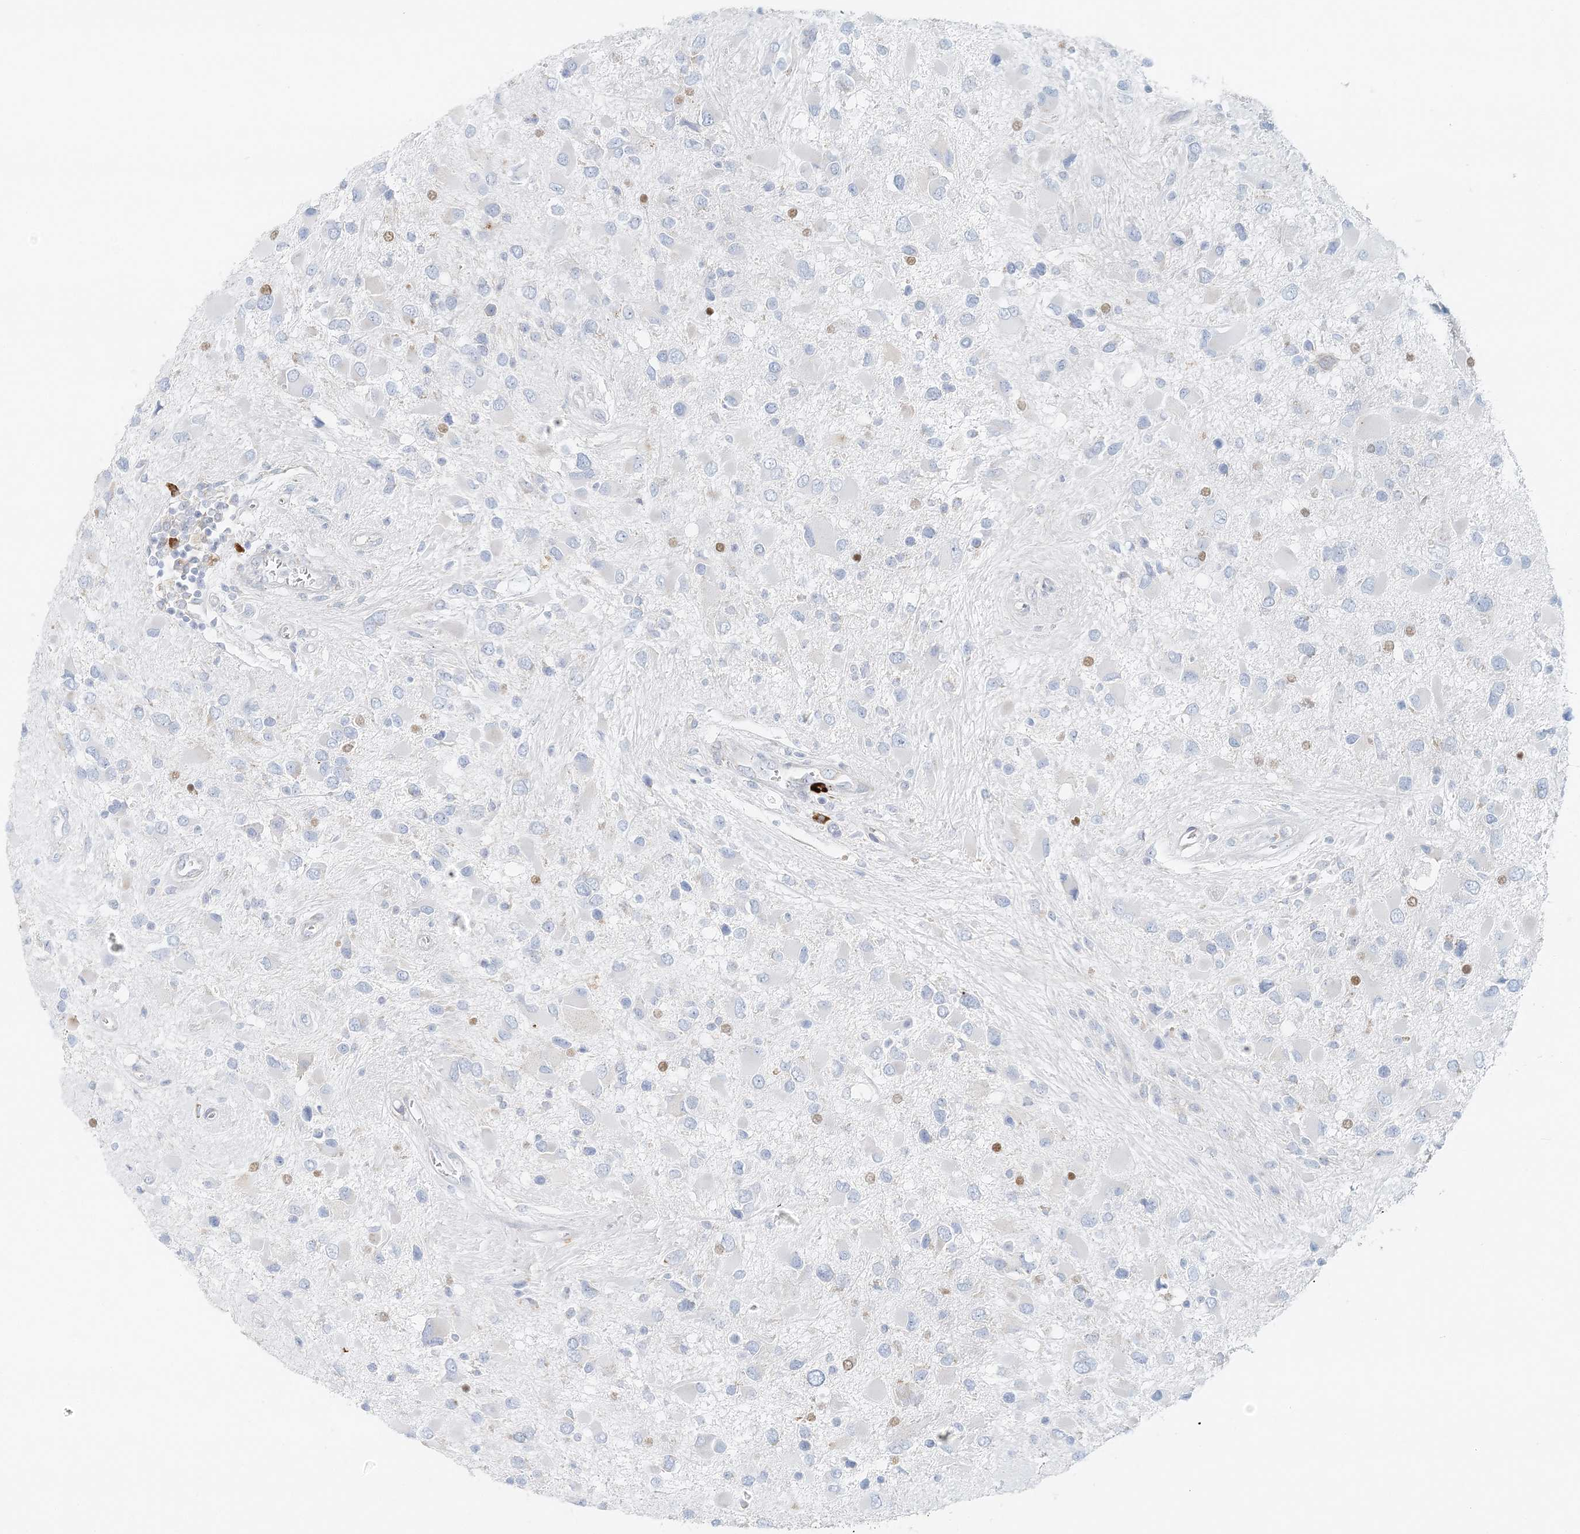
{"staining": {"intensity": "negative", "quantity": "none", "location": "none"}, "tissue": "glioma", "cell_type": "Tumor cells", "image_type": "cancer", "snomed": [{"axis": "morphology", "description": "Glioma, malignant, High grade"}, {"axis": "topography", "description": "Brain"}], "caption": "Immunohistochemistry (IHC) image of neoplastic tissue: glioma stained with DAB exhibits no significant protein staining in tumor cells.", "gene": "STK11IP", "patient": {"sex": "male", "age": 53}}